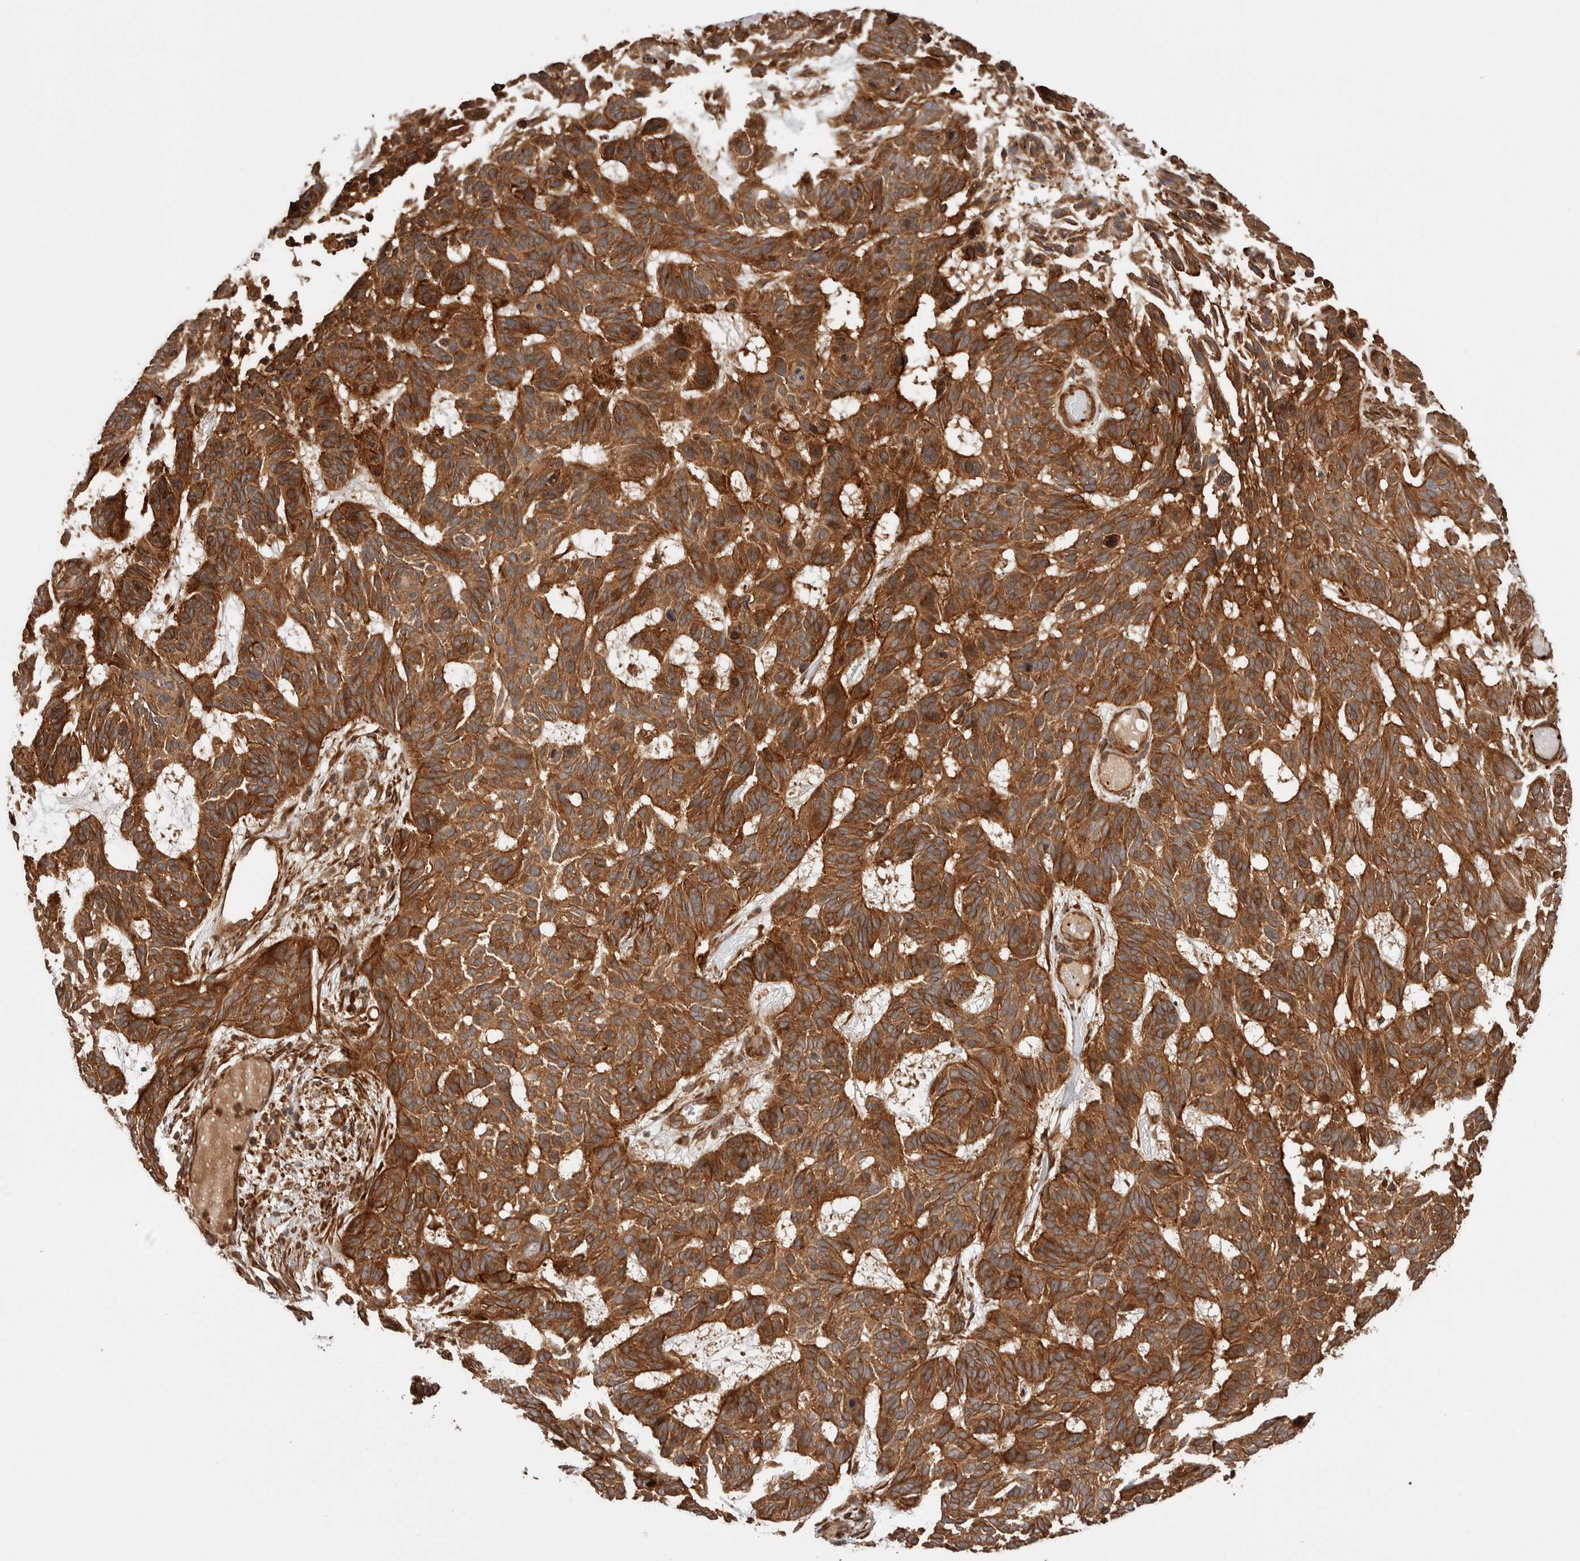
{"staining": {"intensity": "moderate", "quantity": ">75%", "location": "cytoplasmic/membranous"}, "tissue": "skin cancer", "cell_type": "Tumor cells", "image_type": "cancer", "snomed": [{"axis": "morphology", "description": "Basal cell carcinoma"}, {"axis": "topography", "description": "Skin"}], "caption": "Immunohistochemistry of human basal cell carcinoma (skin) shows medium levels of moderate cytoplasmic/membranous positivity in about >75% of tumor cells. The protein is shown in brown color, while the nuclei are stained blue.", "gene": "SYNRG", "patient": {"sex": "male", "age": 85}}